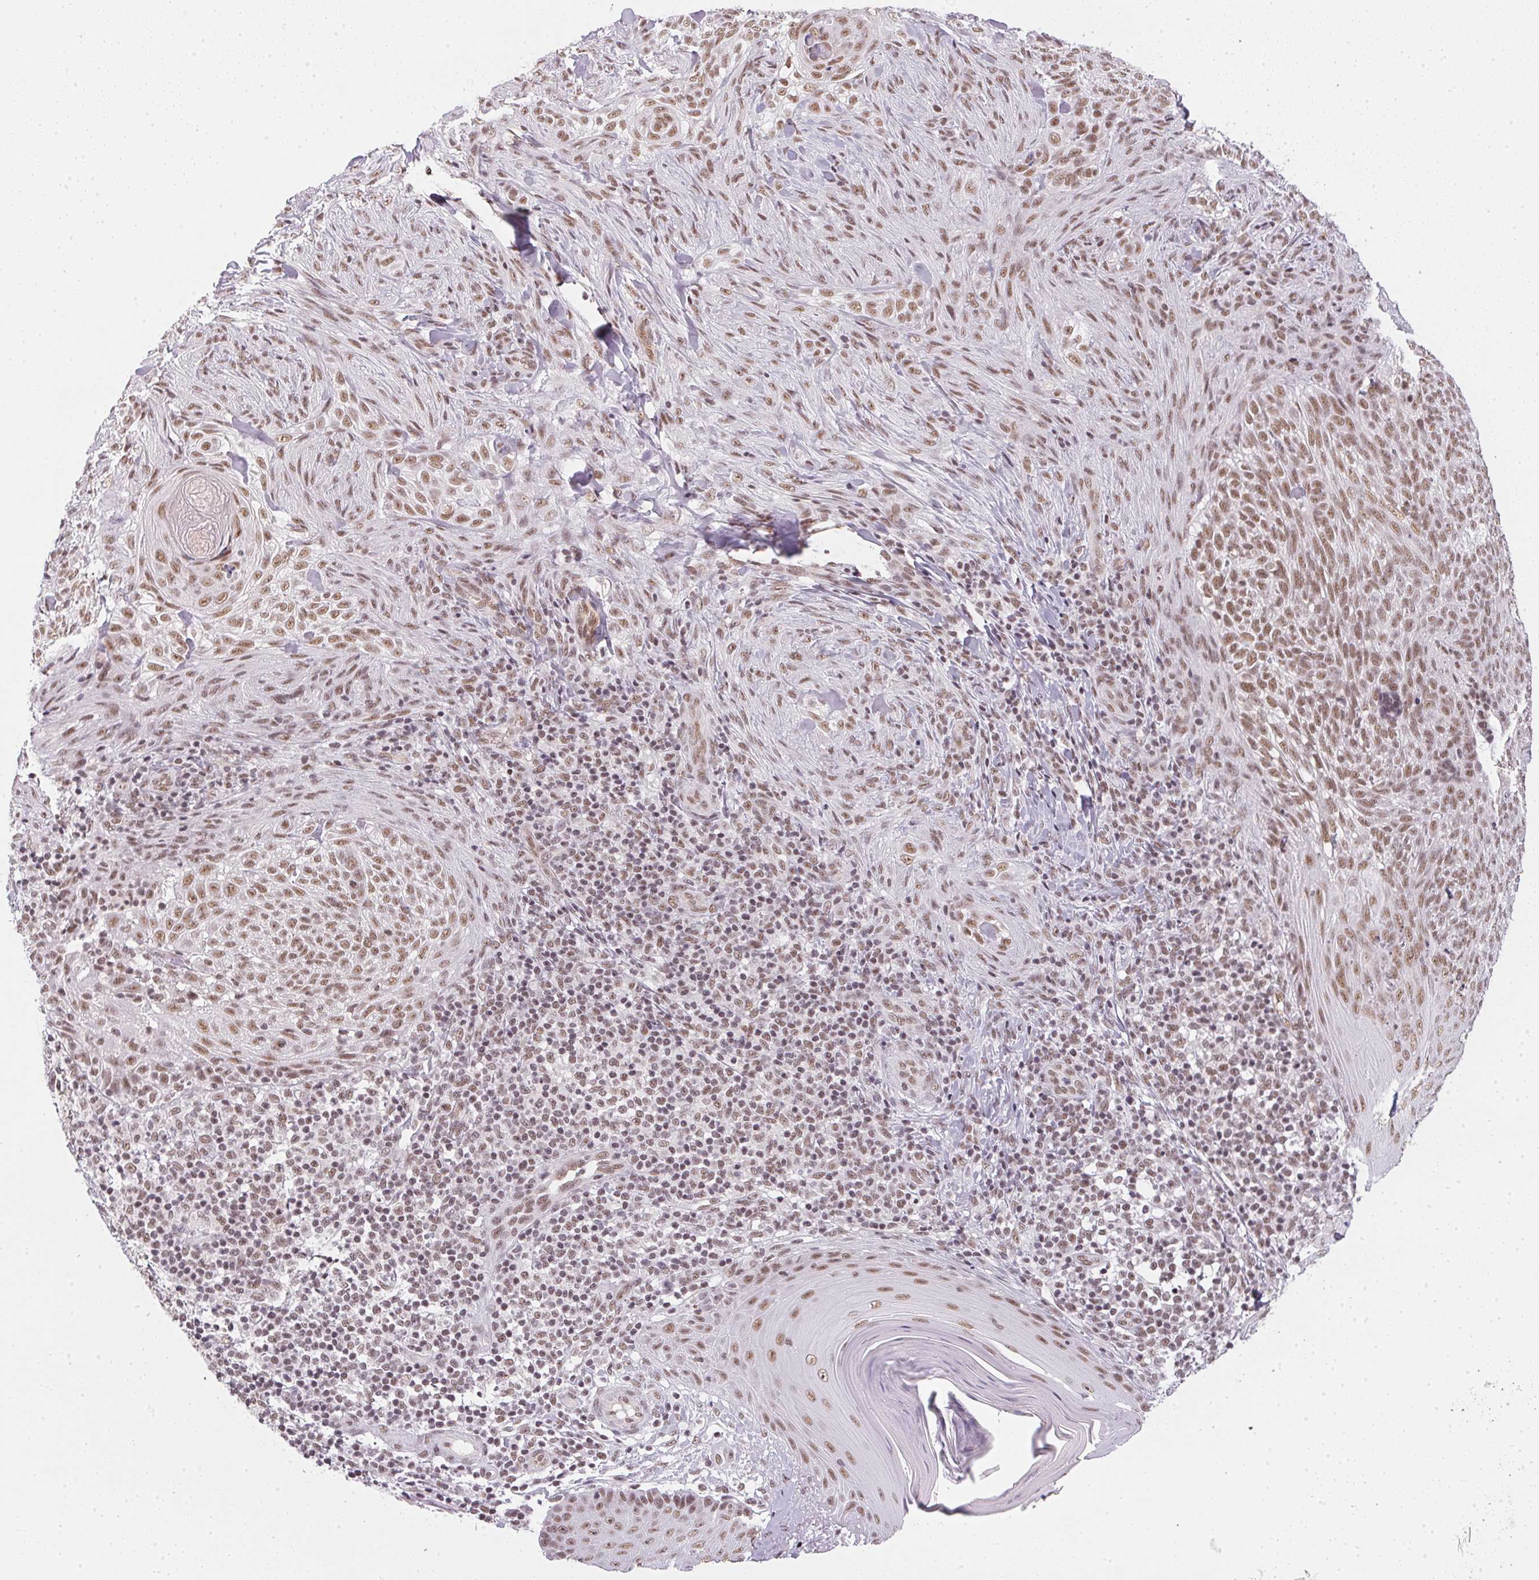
{"staining": {"intensity": "moderate", "quantity": ">75%", "location": "nuclear"}, "tissue": "skin cancer", "cell_type": "Tumor cells", "image_type": "cancer", "snomed": [{"axis": "morphology", "description": "Basal cell carcinoma"}, {"axis": "topography", "description": "Skin"}], "caption": "An immunohistochemistry histopathology image of tumor tissue is shown. Protein staining in brown highlights moderate nuclear positivity in skin basal cell carcinoma within tumor cells.", "gene": "SRSF7", "patient": {"sex": "female", "age": 48}}